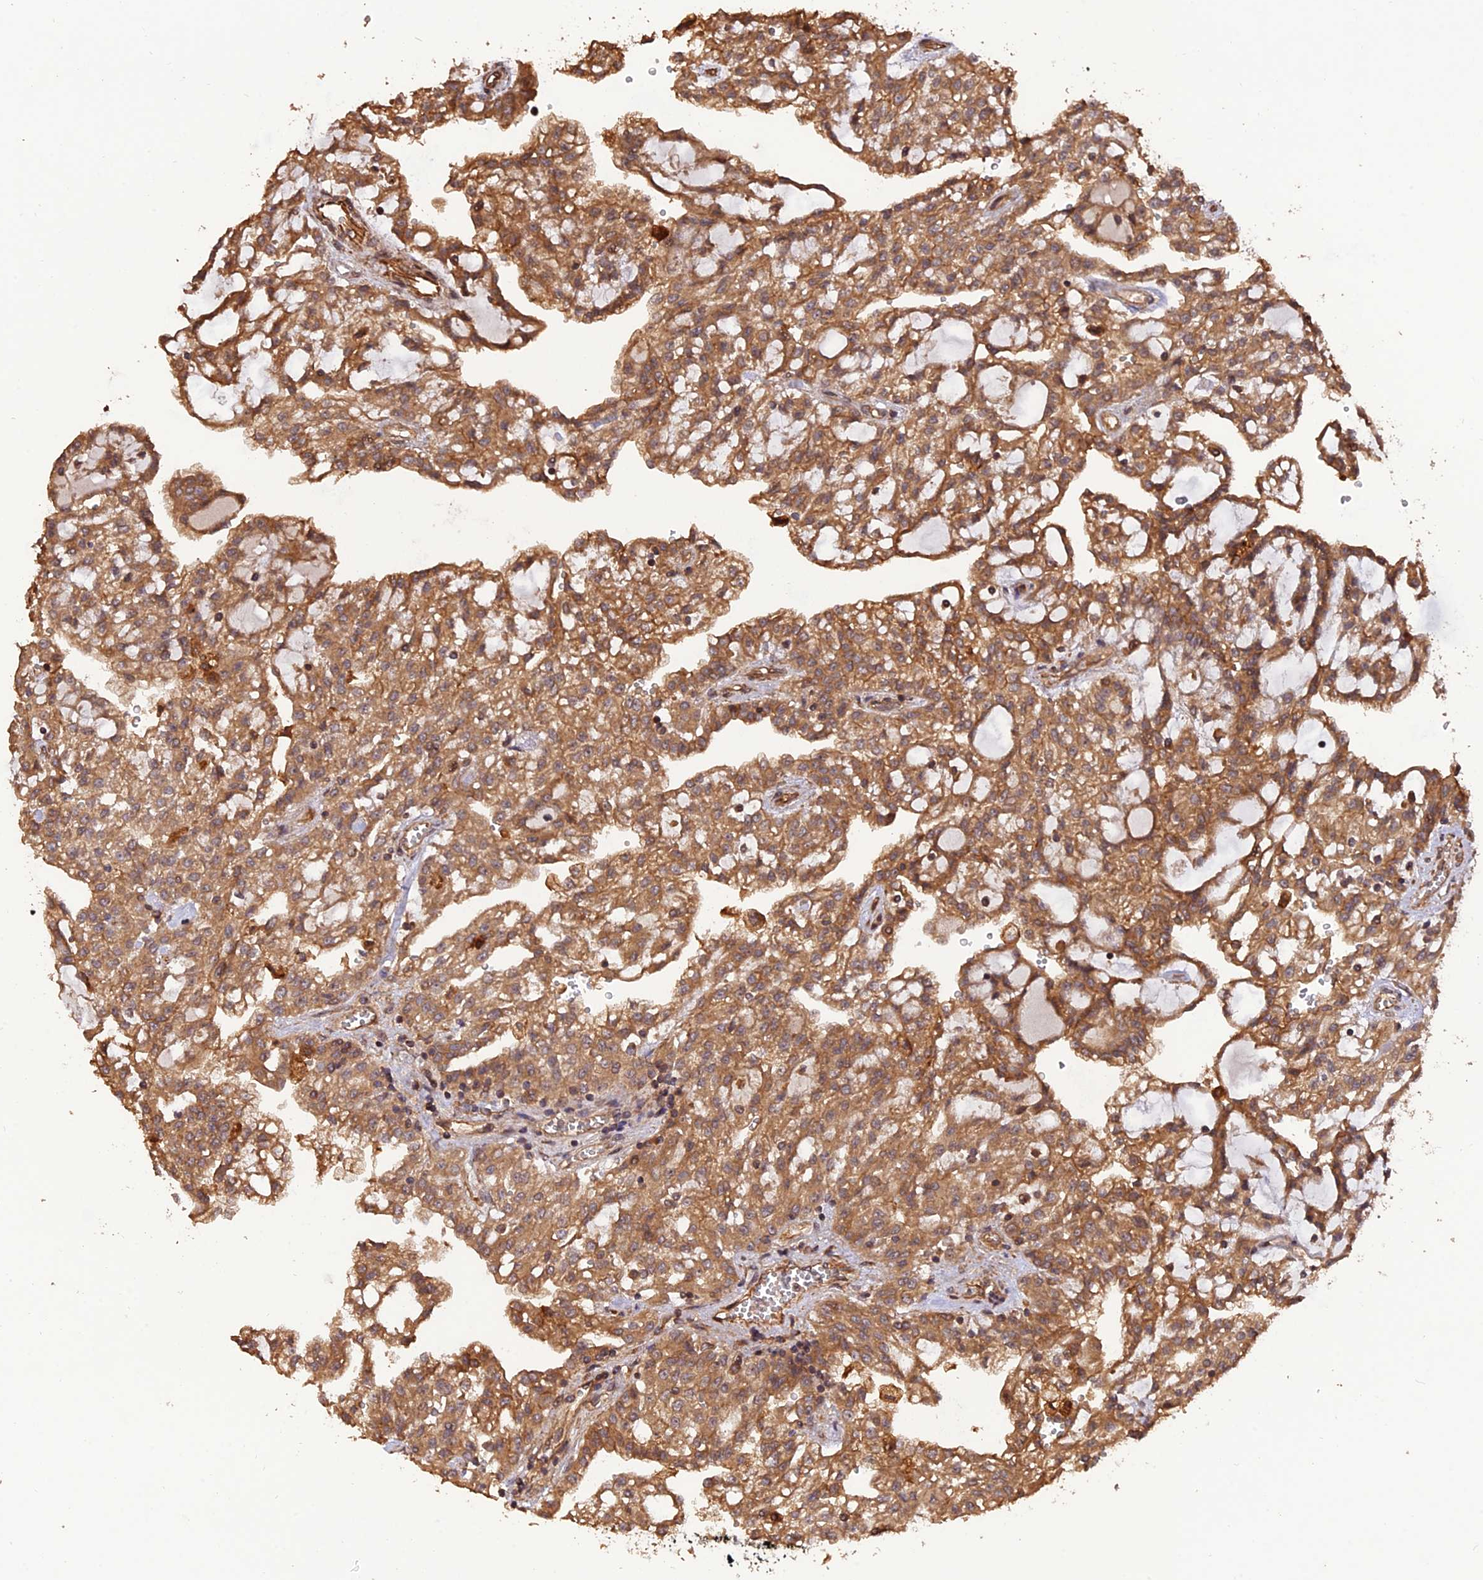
{"staining": {"intensity": "strong", "quantity": ">75%", "location": "cytoplasmic/membranous"}, "tissue": "renal cancer", "cell_type": "Tumor cells", "image_type": "cancer", "snomed": [{"axis": "morphology", "description": "Adenocarcinoma, NOS"}, {"axis": "topography", "description": "Kidney"}], "caption": "The image reveals staining of adenocarcinoma (renal), revealing strong cytoplasmic/membranous protein positivity (brown color) within tumor cells. Using DAB (3,3'-diaminobenzidine) (brown) and hematoxylin (blue) stains, captured at high magnification using brightfield microscopy.", "gene": "CREBL2", "patient": {"sex": "male", "age": 63}}